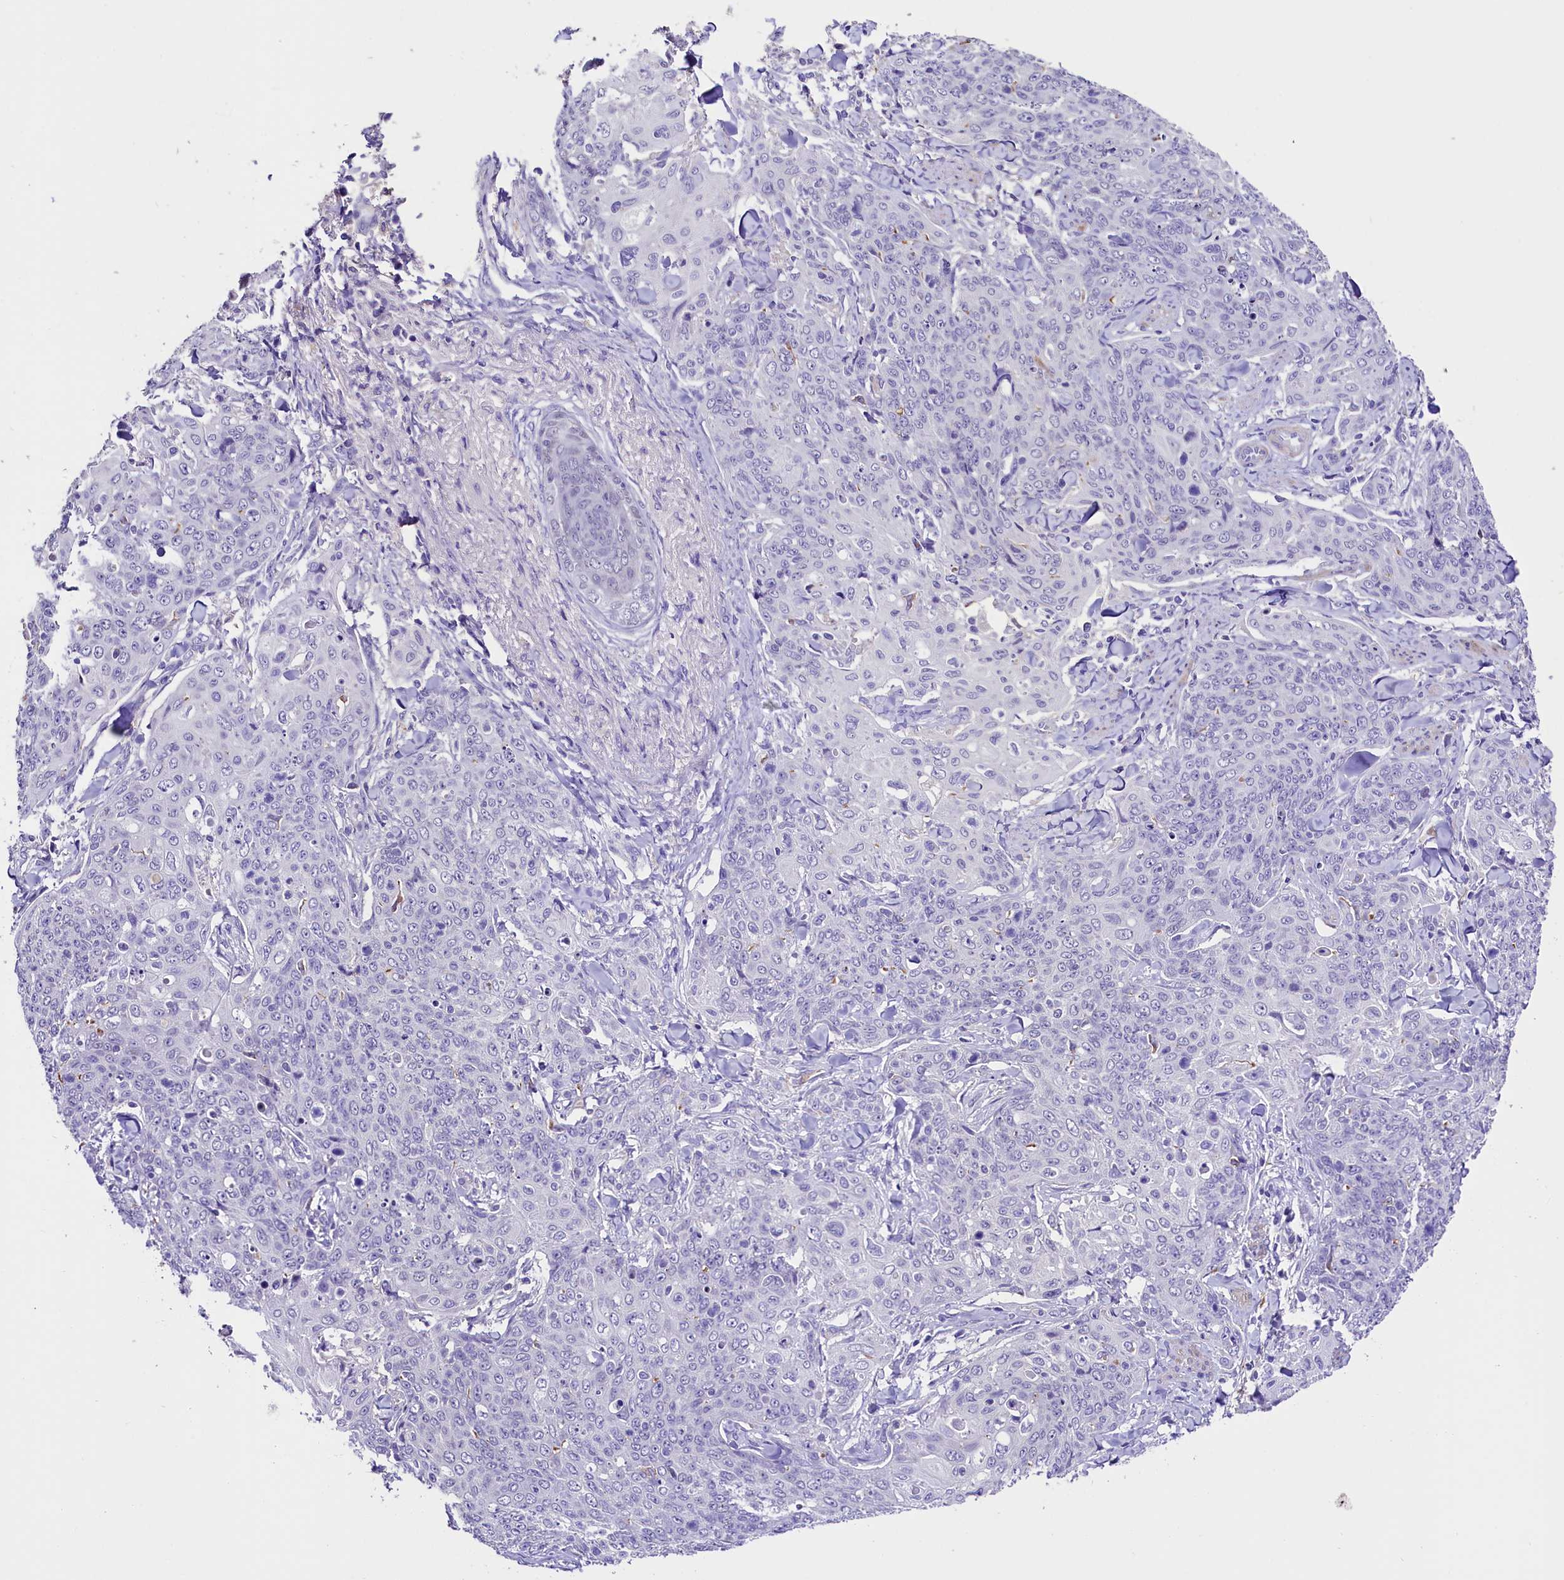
{"staining": {"intensity": "negative", "quantity": "none", "location": "none"}, "tissue": "skin cancer", "cell_type": "Tumor cells", "image_type": "cancer", "snomed": [{"axis": "morphology", "description": "Squamous cell carcinoma, NOS"}, {"axis": "topography", "description": "Skin"}, {"axis": "topography", "description": "Vulva"}], "caption": "This is a image of IHC staining of squamous cell carcinoma (skin), which shows no positivity in tumor cells.", "gene": "MEX3B", "patient": {"sex": "female", "age": 85}}